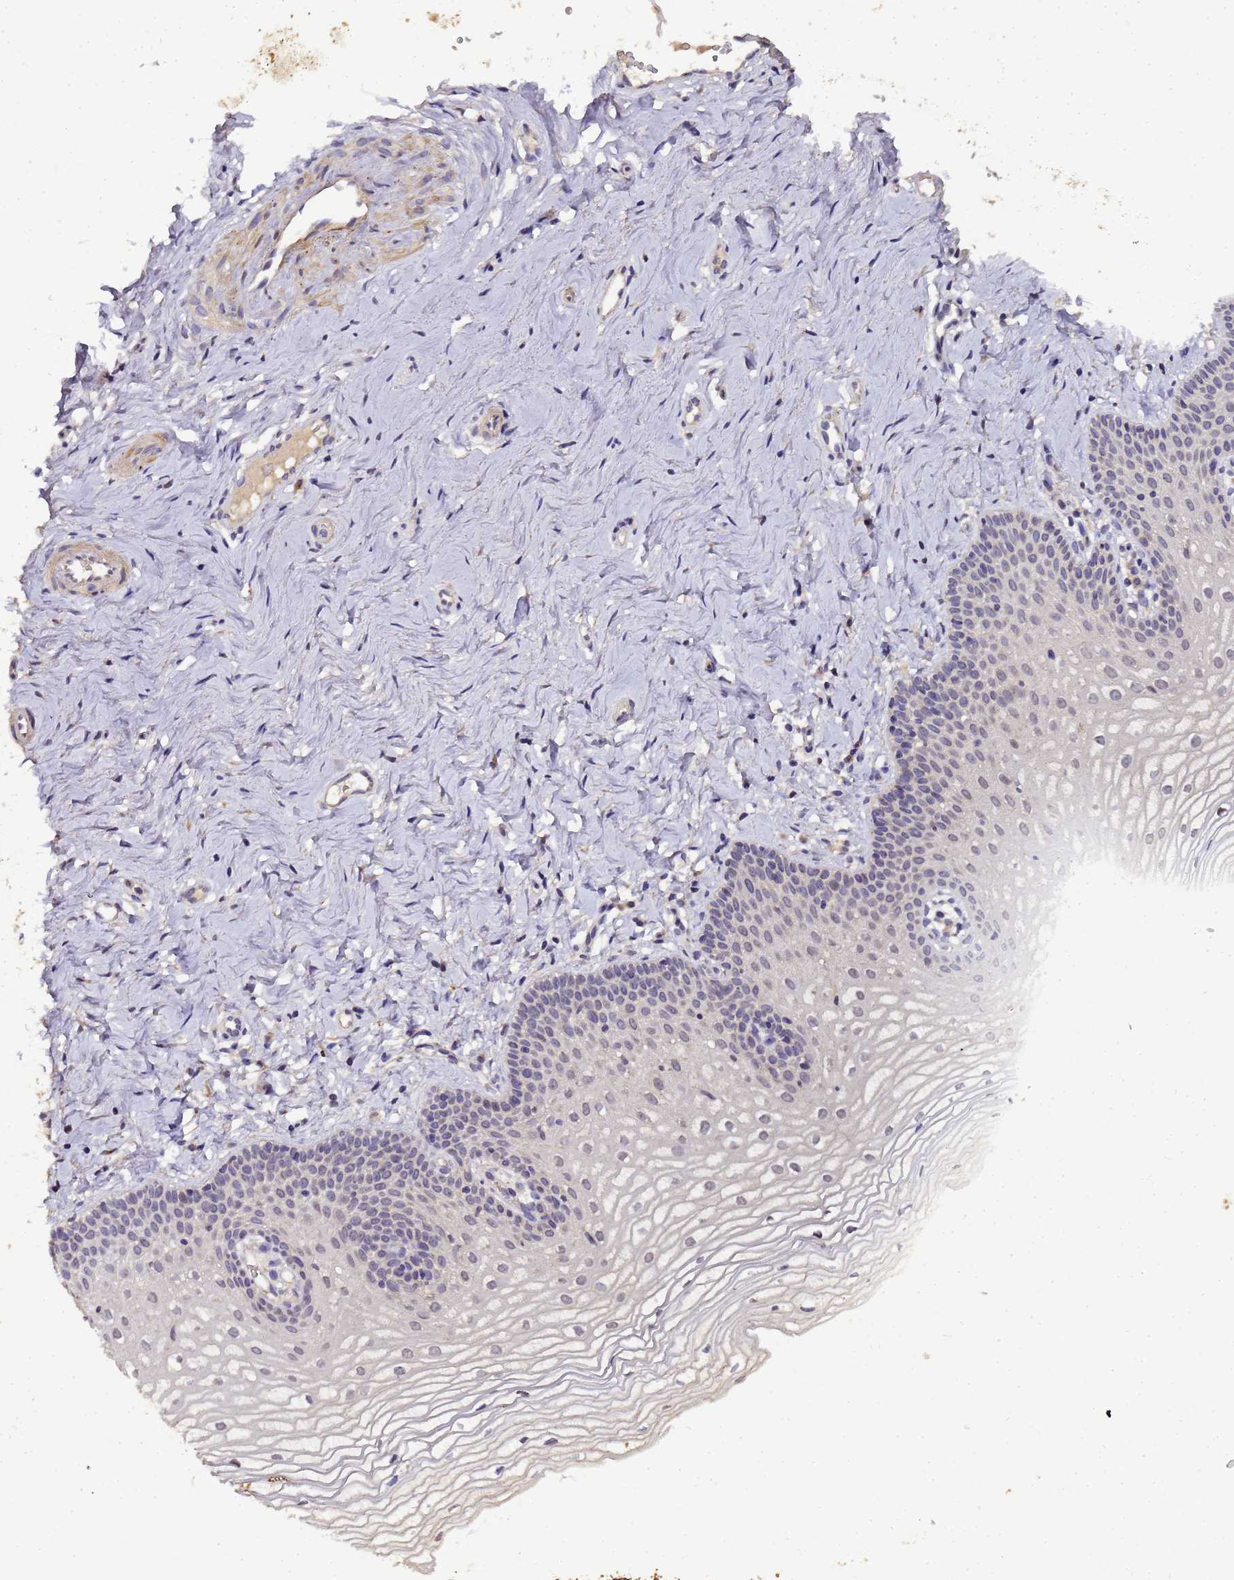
{"staining": {"intensity": "weak", "quantity": "<25%", "location": "nuclear"}, "tissue": "vagina", "cell_type": "Squamous epithelial cells", "image_type": "normal", "snomed": [{"axis": "morphology", "description": "Normal tissue, NOS"}, {"axis": "topography", "description": "Vagina"}], "caption": "DAB (3,3'-diaminobenzidine) immunohistochemical staining of unremarkable human vagina displays no significant staining in squamous epithelial cells. Brightfield microscopy of IHC stained with DAB (brown) and hematoxylin (blue), captured at high magnification.", "gene": "LGI4", "patient": {"sex": "female", "age": 56}}